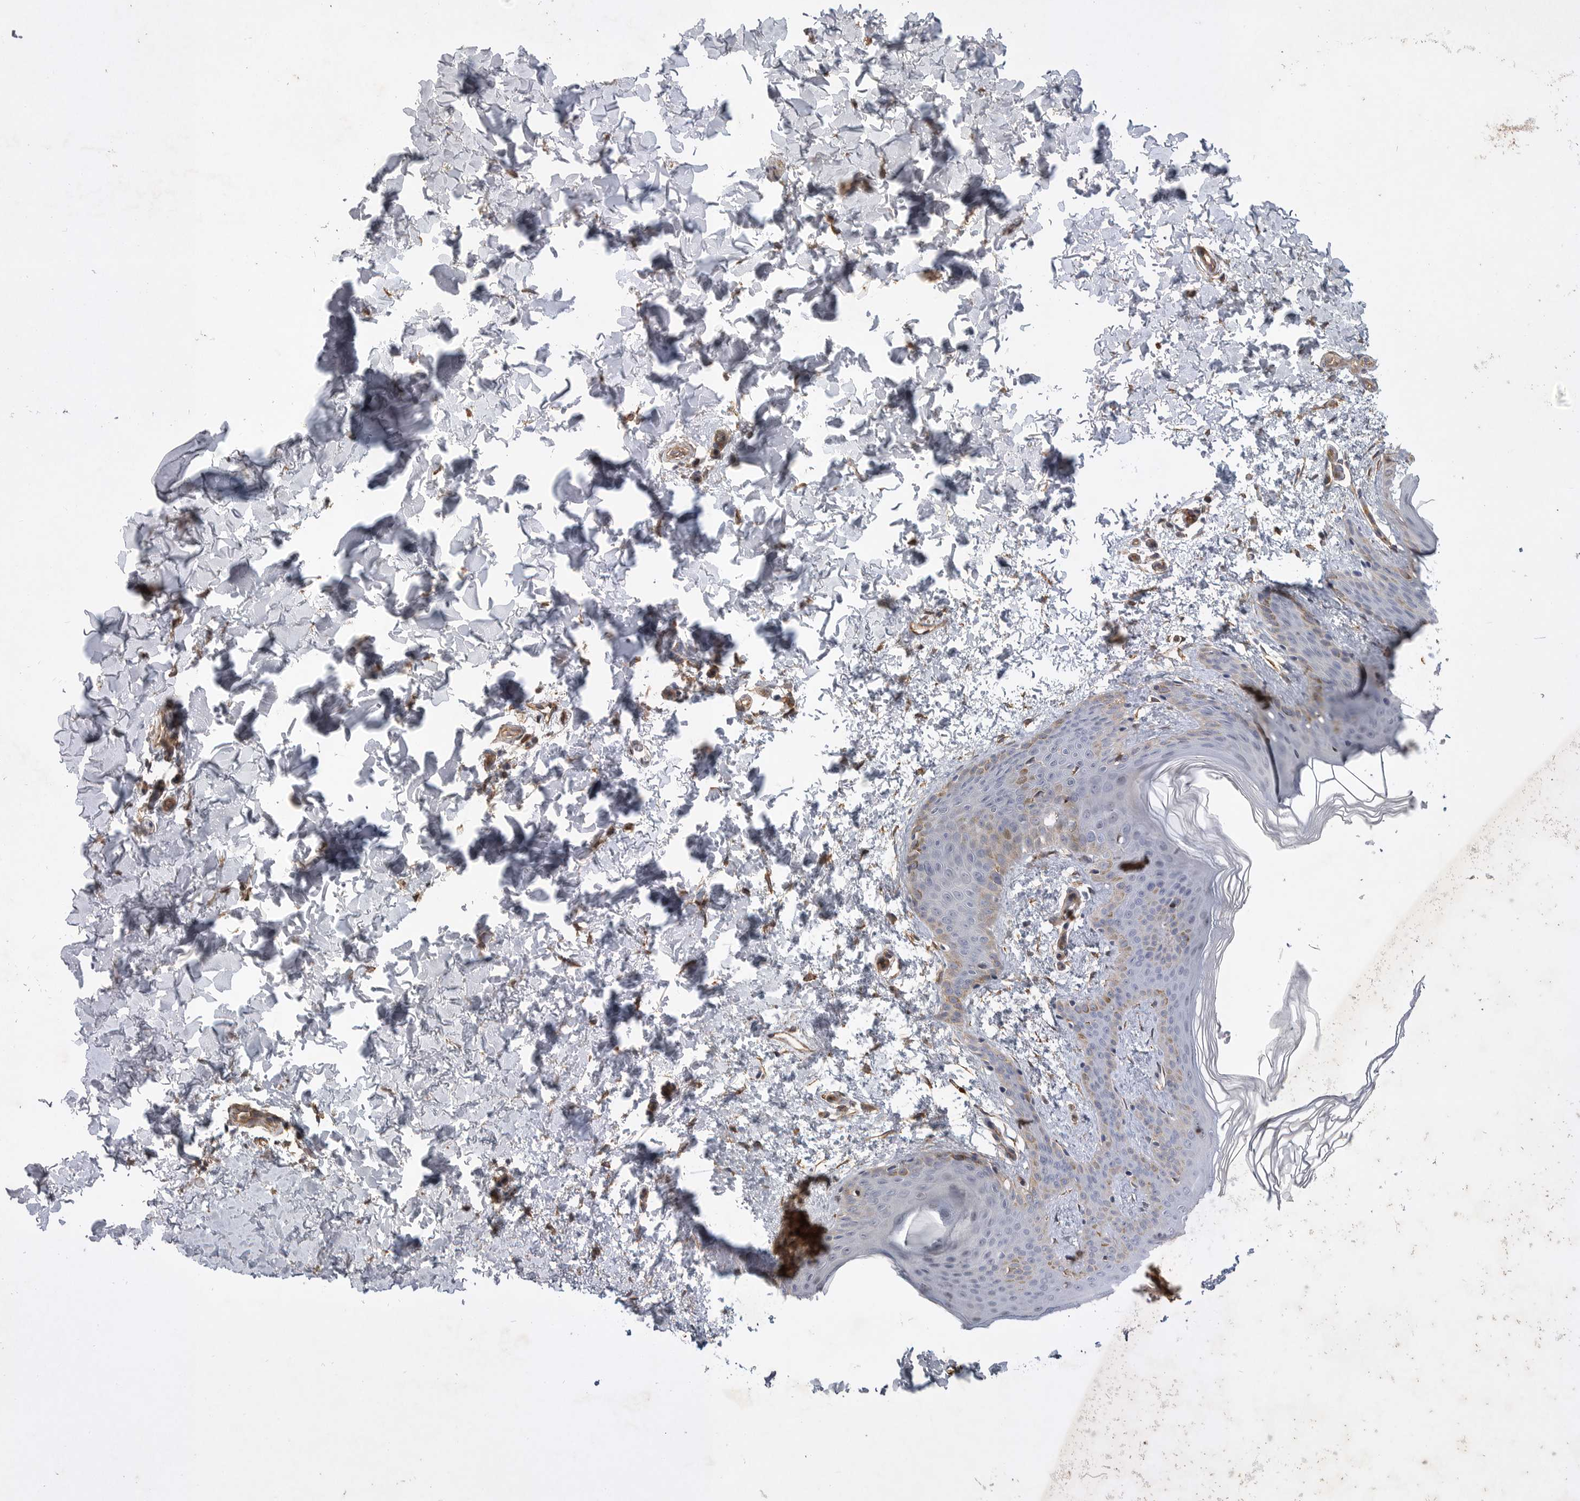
{"staining": {"intensity": "weak", "quantity": "25%-75%", "location": "cytoplasmic/membranous"}, "tissue": "skin", "cell_type": "Fibroblasts", "image_type": "normal", "snomed": [{"axis": "morphology", "description": "Normal tissue, NOS"}, {"axis": "morphology", "description": "Neoplasm, benign, NOS"}, {"axis": "topography", "description": "Skin"}, {"axis": "topography", "description": "Soft tissue"}], "caption": "Skin stained for a protein exhibits weak cytoplasmic/membranous positivity in fibroblasts. Immunohistochemistry (ihc) stains the protein of interest in brown and the nuclei are stained blue.", "gene": "ANKFY1", "patient": {"sex": "male", "age": 26}}